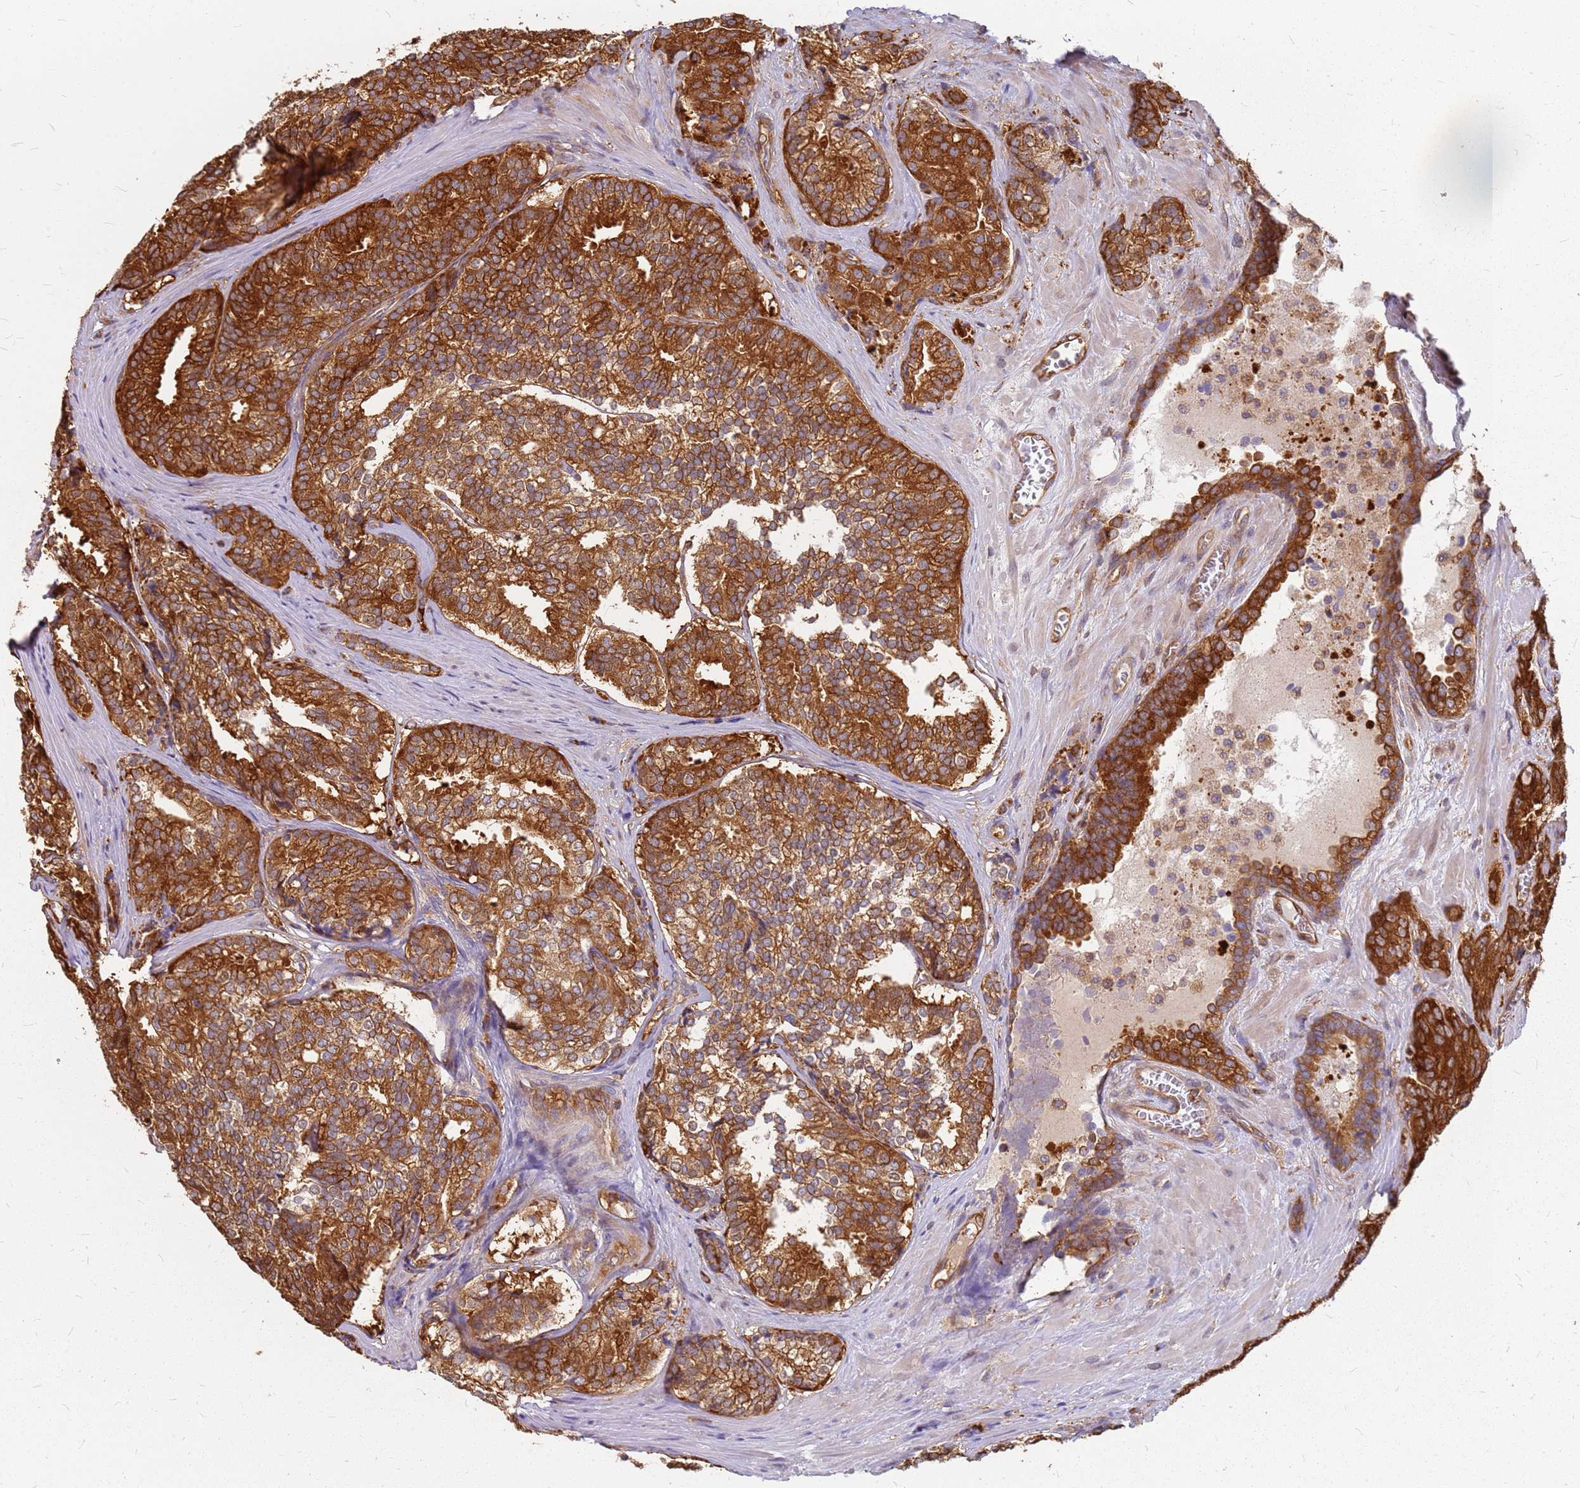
{"staining": {"intensity": "strong", "quantity": ">75%", "location": "cytoplasmic/membranous"}, "tissue": "prostate cancer", "cell_type": "Tumor cells", "image_type": "cancer", "snomed": [{"axis": "morphology", "description": "Adenocarcinoma, High grade"}, {"axis": "topography", "description": "Prostate"}], "caption": "Immunohistochemistry (IHC) micrograph of neoplastic tissue: human prostate high-grade adenocarcinoma stained using immunohistochemistry (IHC) shows high levels of strong protein expression localized specifically in the cytoplasmic/membranous of tumor cells, appearing as a cytoplasmic/membranous brown color.", "gene": "HDX", "patient": {"sex": "male", "age": 63}}